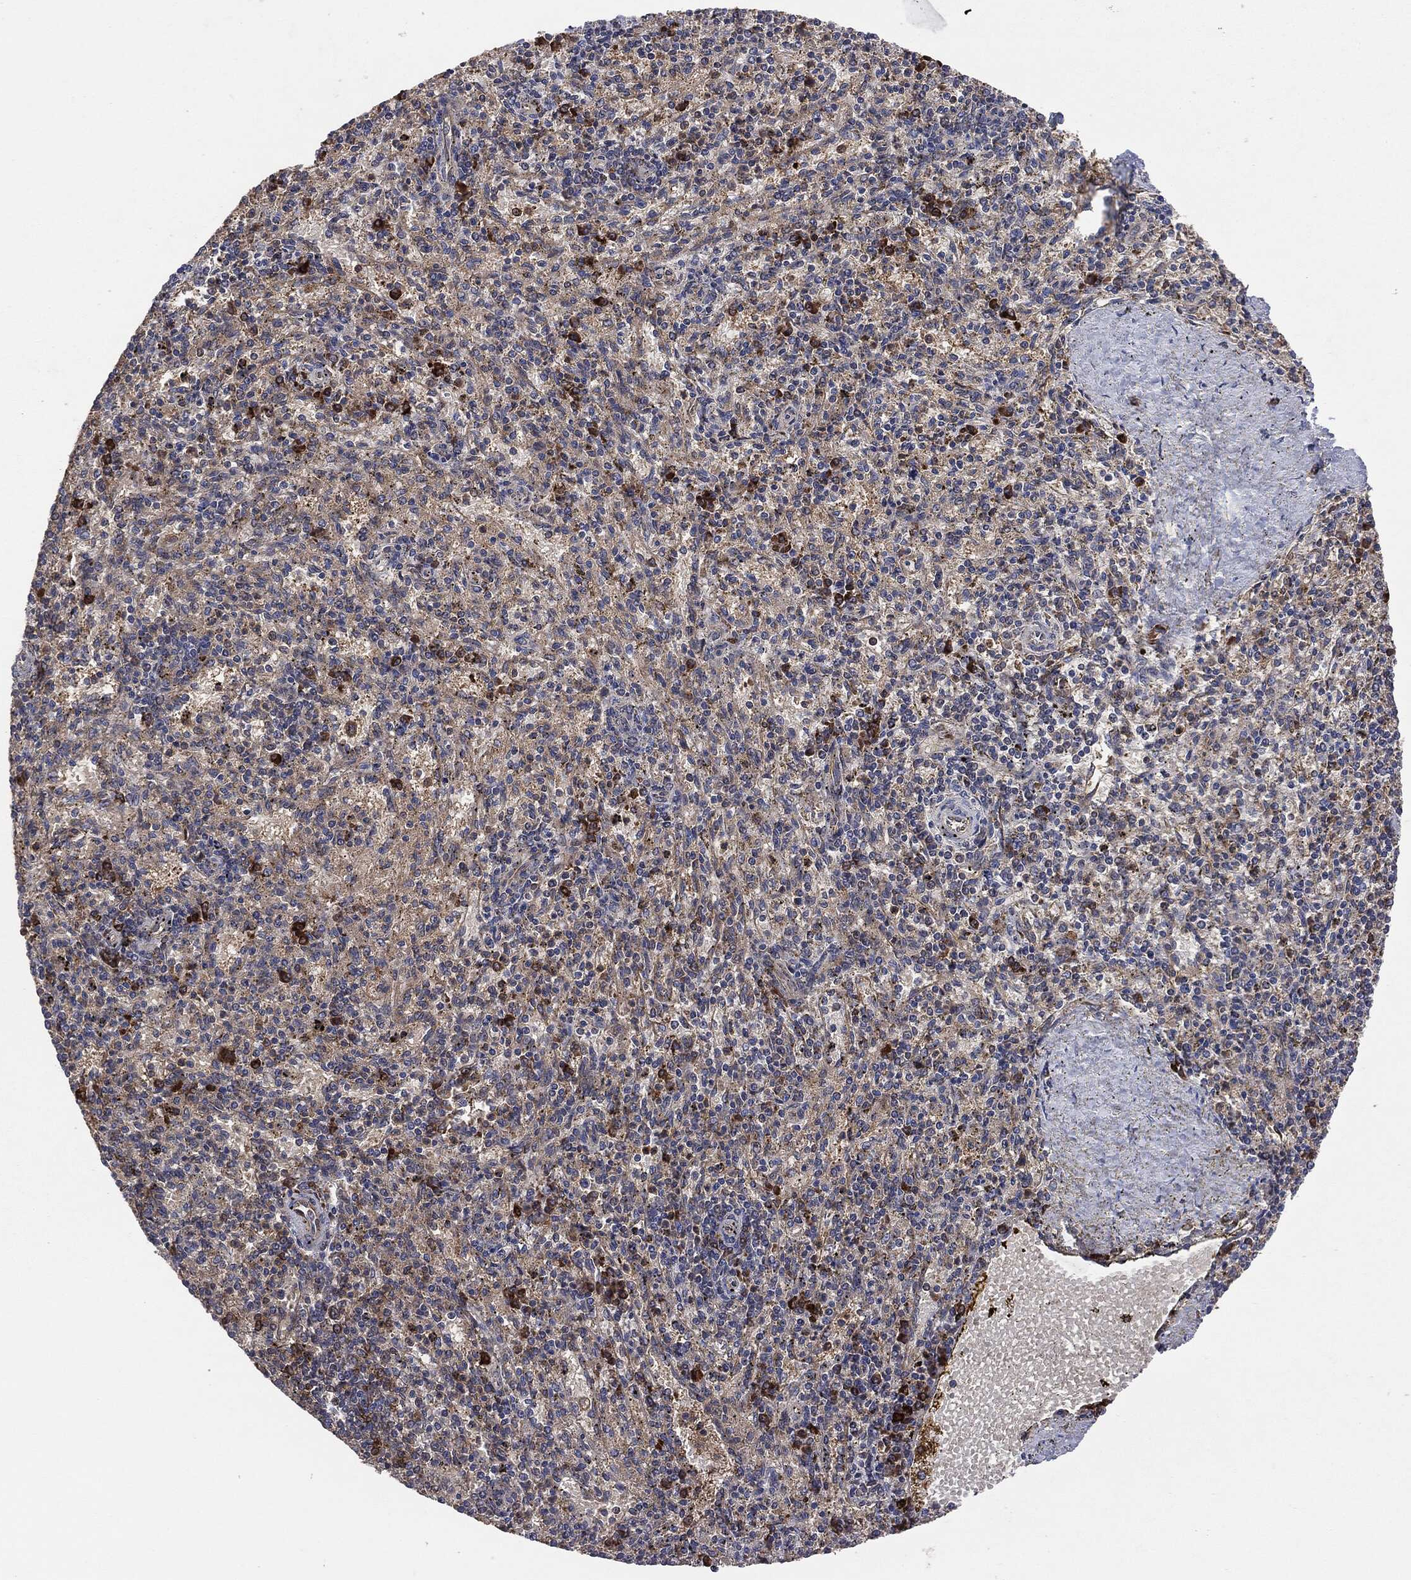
{"staining": {"intensity": "moderate", "quantity": ">75%", "location": "cytoplasmic/membranous"}, "tissue": "spleen", "cell_type": "Cells in red pulp", "image_type": "normal", "snomed": [{"axis": "morphology", "description": "Normal tissue, NOS"}, {"axis": "topography", "description": "Spleen"}], "caption": "High-power microscopy captured an immunohistochemistry (IHC) histopathology image of normal spleen, revealing moderate cytoplasmic/membranous staining in about >75% of cells in red pulp. The protein of interest is stained brown, and the nuclei are stained in blue (DAB IHC with brightfield microscopy, high magnification).", "gene": "NME1", "patient": {"sex": "female", "age": 37}}